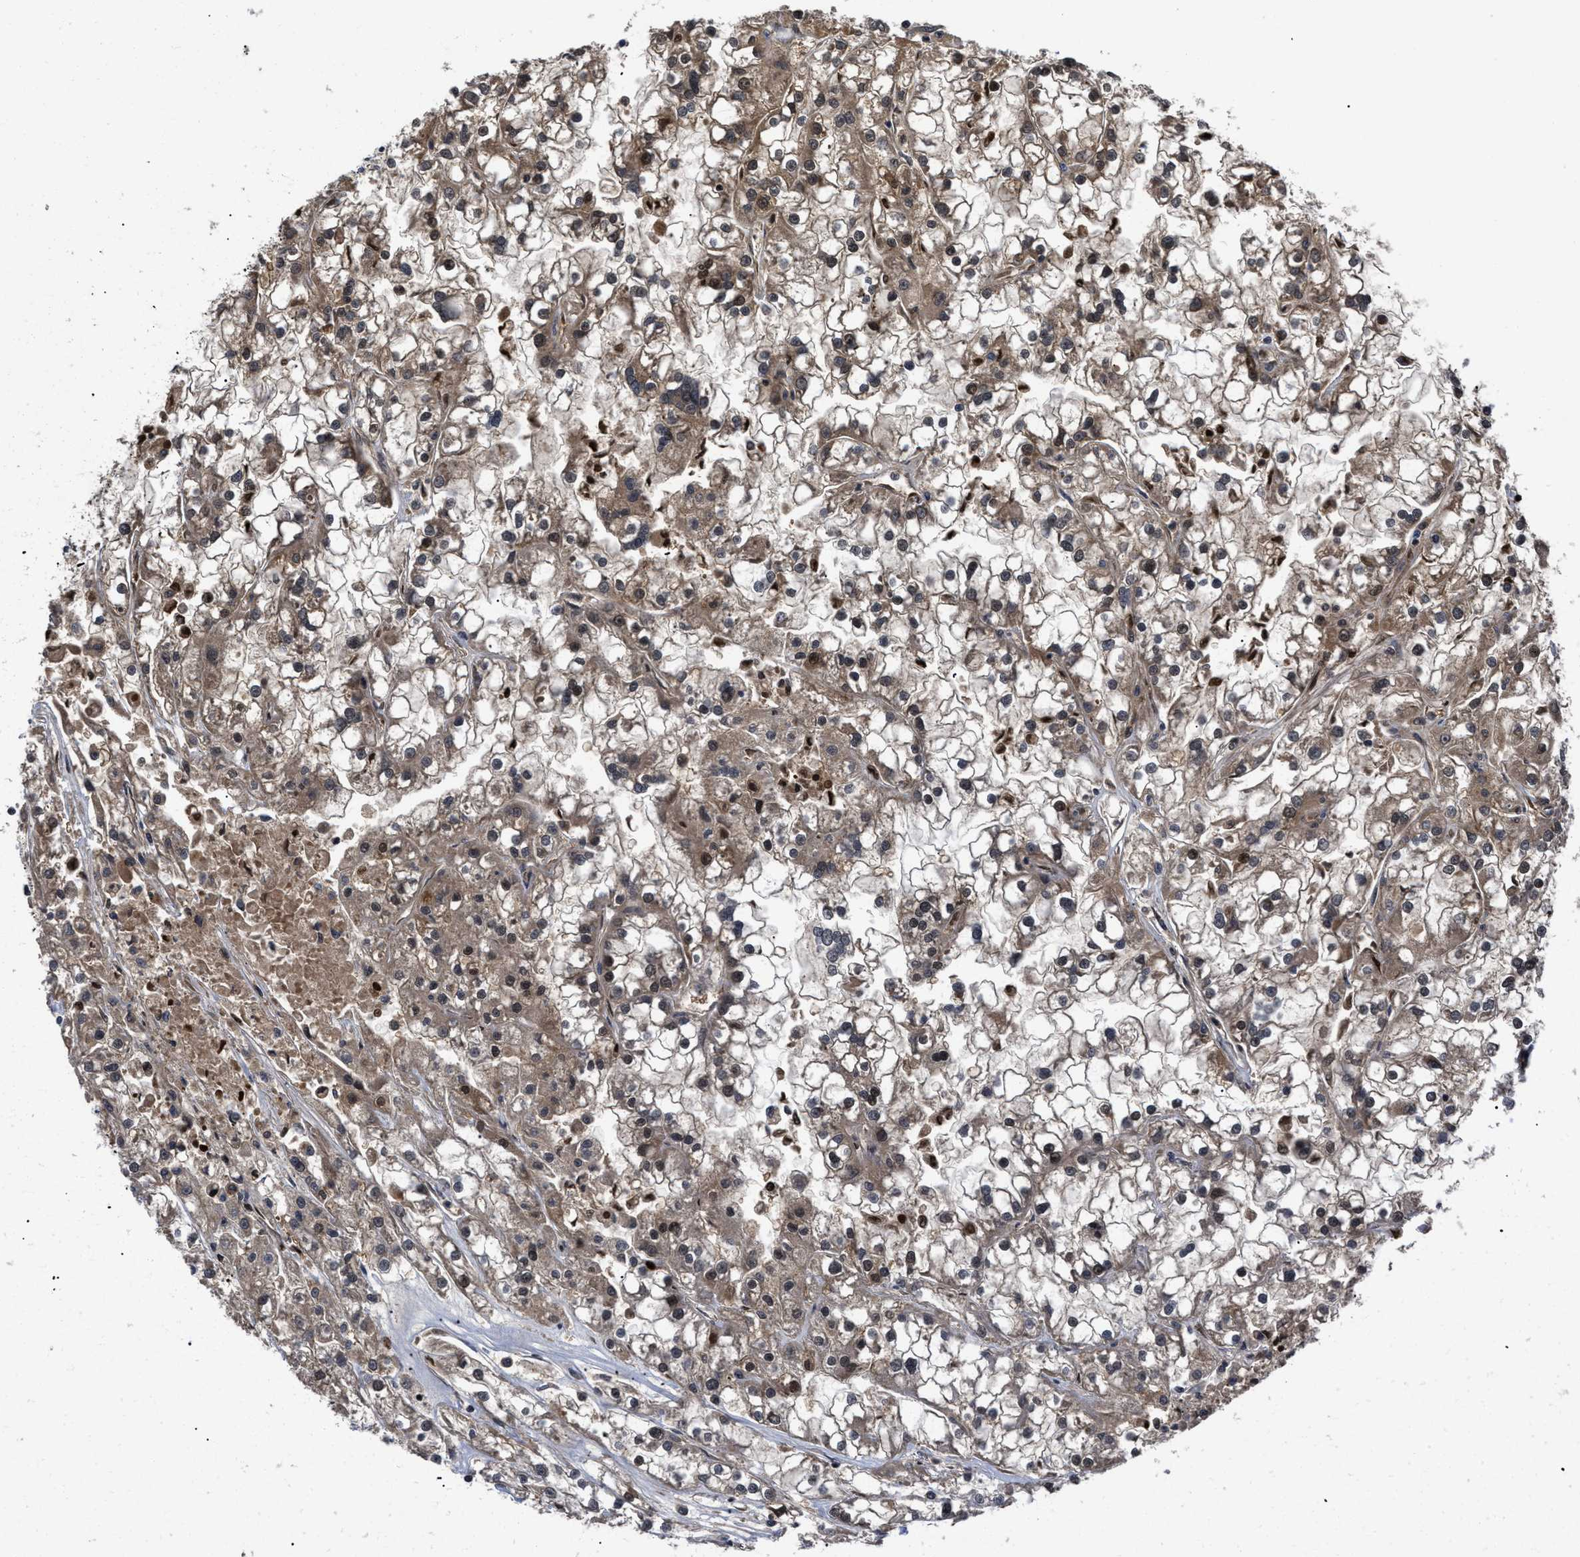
{"staining": {"intensity": "moderate", "quantity": ">75%", "location": "cytoplasmic/membranous,nuclear"}, "tissue": "renal cancer", "cell_type": "Tumor cells", "image_type": "cancer", "snomed": [{"axis": "morphology", "description": "Adenocarcinoma, NOS"}, {"axis": "topography", "description": "Kidney"}], "caption": "Human renal cancer stained with a brown dye exhibits moderate cytoplasmic/membranous and nuclear positive expression in about >75% of tumor cells.", "gene": "FAM200A", "patient": {"sex": "female", "age": 52}}